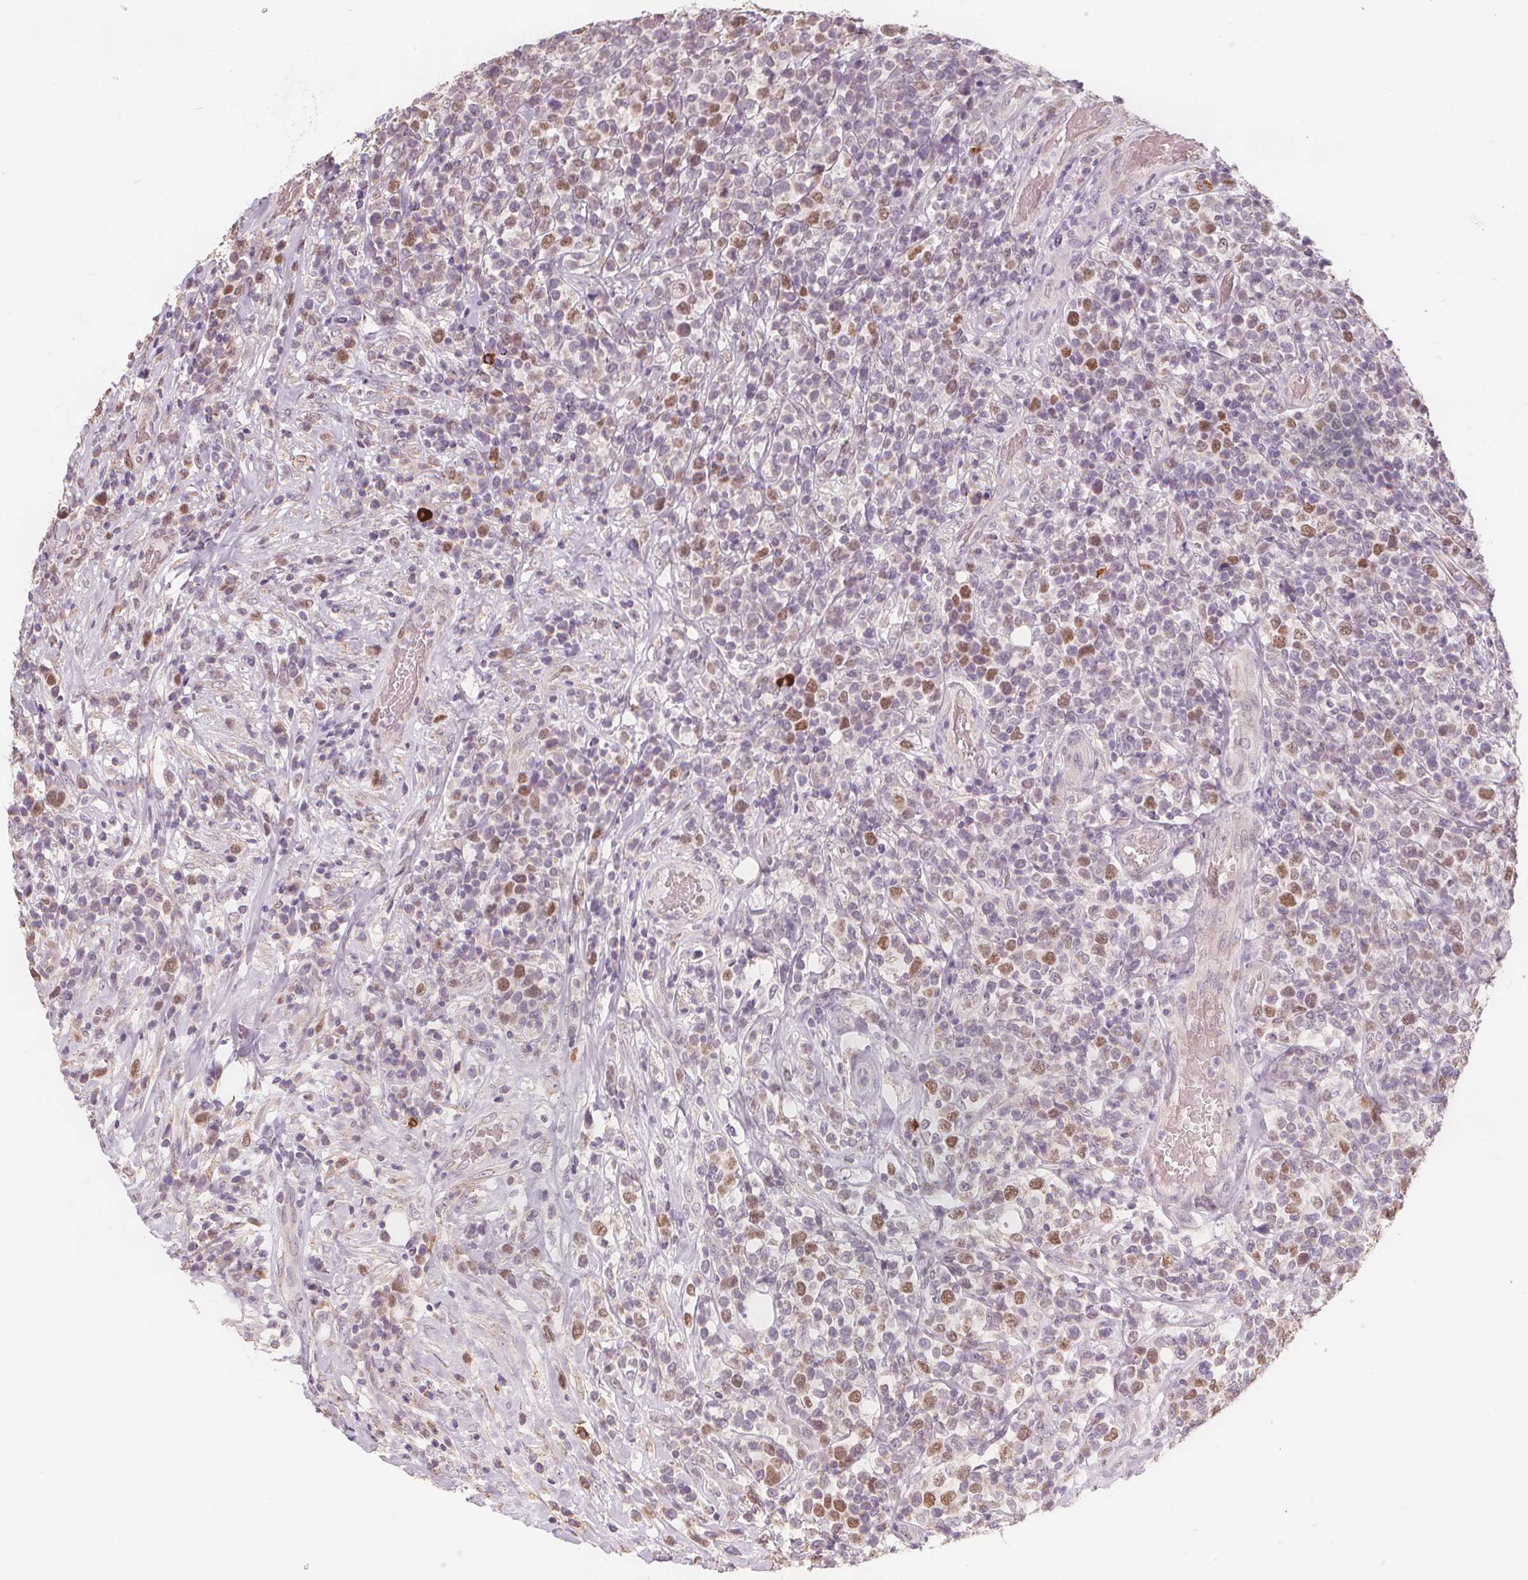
{"staining": {"intensity": "moderate", "quantity": "<25%", "location": "nuclear"}, "tissue": "lymphoma", "cell_type": "Tumor cells", "image_type": "cancer", "snomed": [{"axis": "morphology", "description": "Malignant lymphoma, non-Hodgkin's type, High grade"}, {"axis": "topography", "description": "Soft tissue"}], "caption": "A high-resolution image shows immunohistochemistry (IHC) staining of malignant lymphoma, non-Hodgkin's type (high-grade), which demonstrates moderate nuclear positivity in about <25% of tumor cells. (DAB (3,3'-diaminobenzidine) = brown stain, brightfield microscopy at high magnification).", "gene": "TIPIN", "patient": {"sex": "female", "age": 56}}